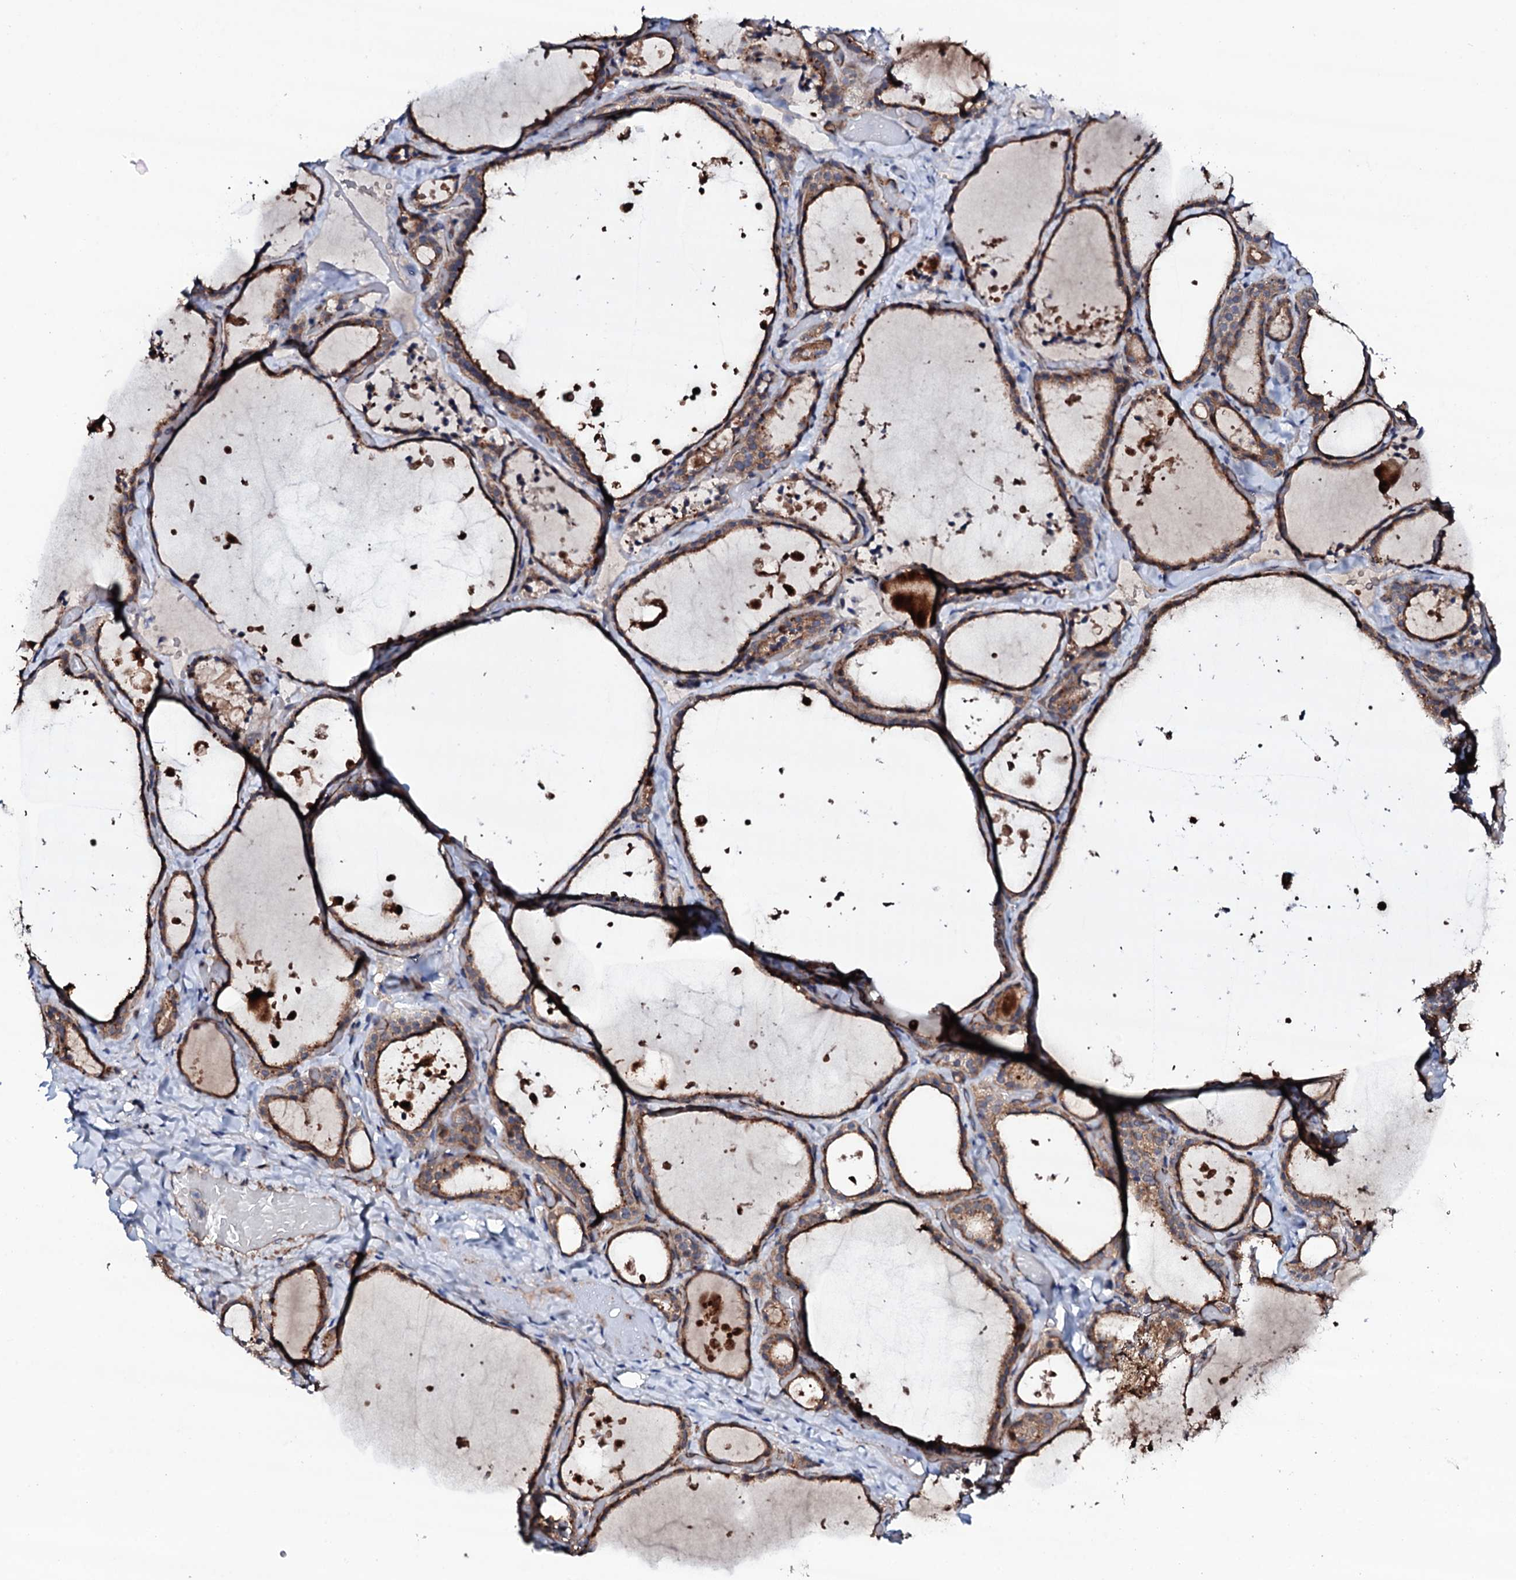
{"staining": {"intensity": "moderate", "quantity": ">75%", "location": "cytoplasmic/membranous"}, "tissue": "thyroid gland", "cell_type": "Glandular cells", "image_type": "normal", "snomed": [{"axis": "morphology", "description": "Normal tissue, NOS"}, {"axis": "topography", "description": "Thyroid gland"}], "caption": "Glandular cells demonstrate medium levels of moderate cytoplasmic/membranous positivity in approximately >75% of cells in unremarkable human thyroid gland.", "gene": "CIAO2A", "patient": {"sex": "female", "age": 44}}